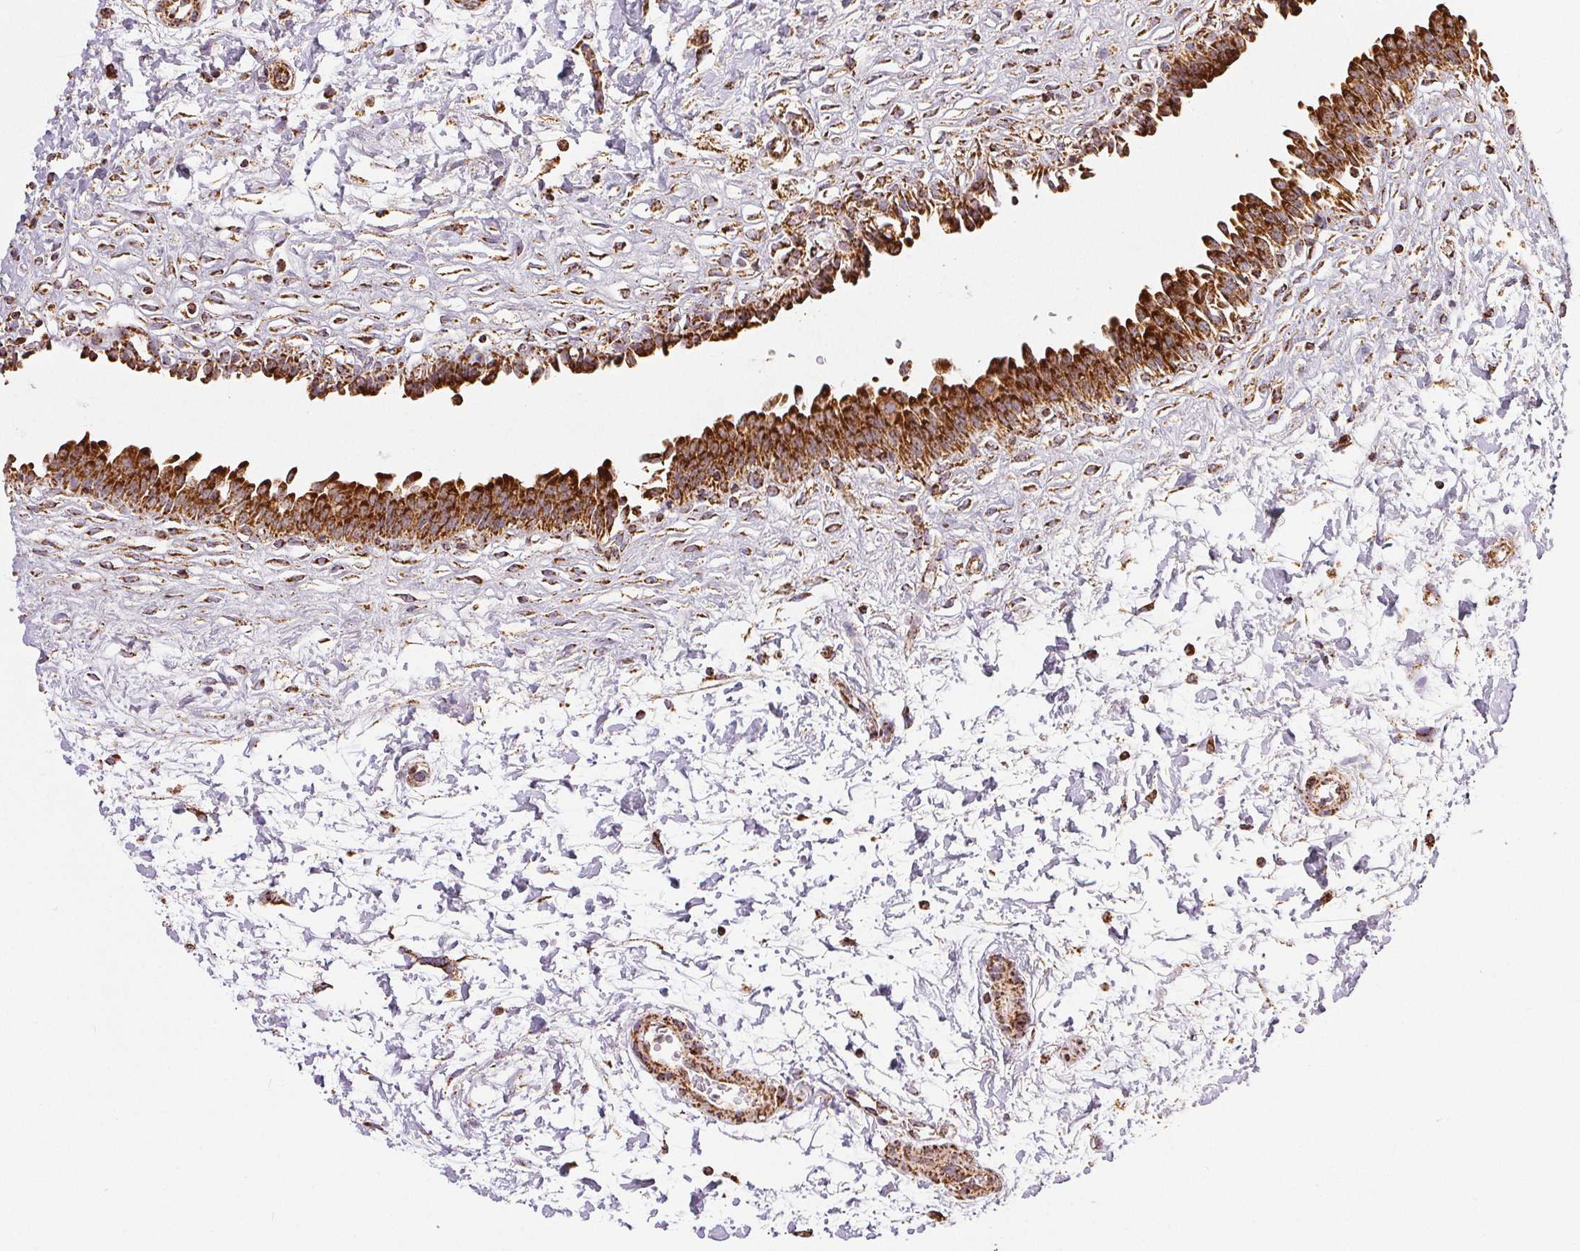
{"staining": {"intensity": "strong", "quantity": ">75%", "location": "cytoplasmic/membranous"}, "tissue": "urinary bladder", "cell_type": "Urothelial cells", "image_type": "normal", "snomed": [{"axis": "morphology", "description": "Normal tissue, NOS"}, {"axis": "topography", "description": "Urinary bladder"}], "caption": "A brown stain shows strong cytoplasmic/membranous expression of a protein in urothelial cells of unremarkable human urinary bladder. (Brightfield microscopy of DAB IHC at high magnification).", "gene": "SDHB", "patient": {"sex": "male", "age": 37}}